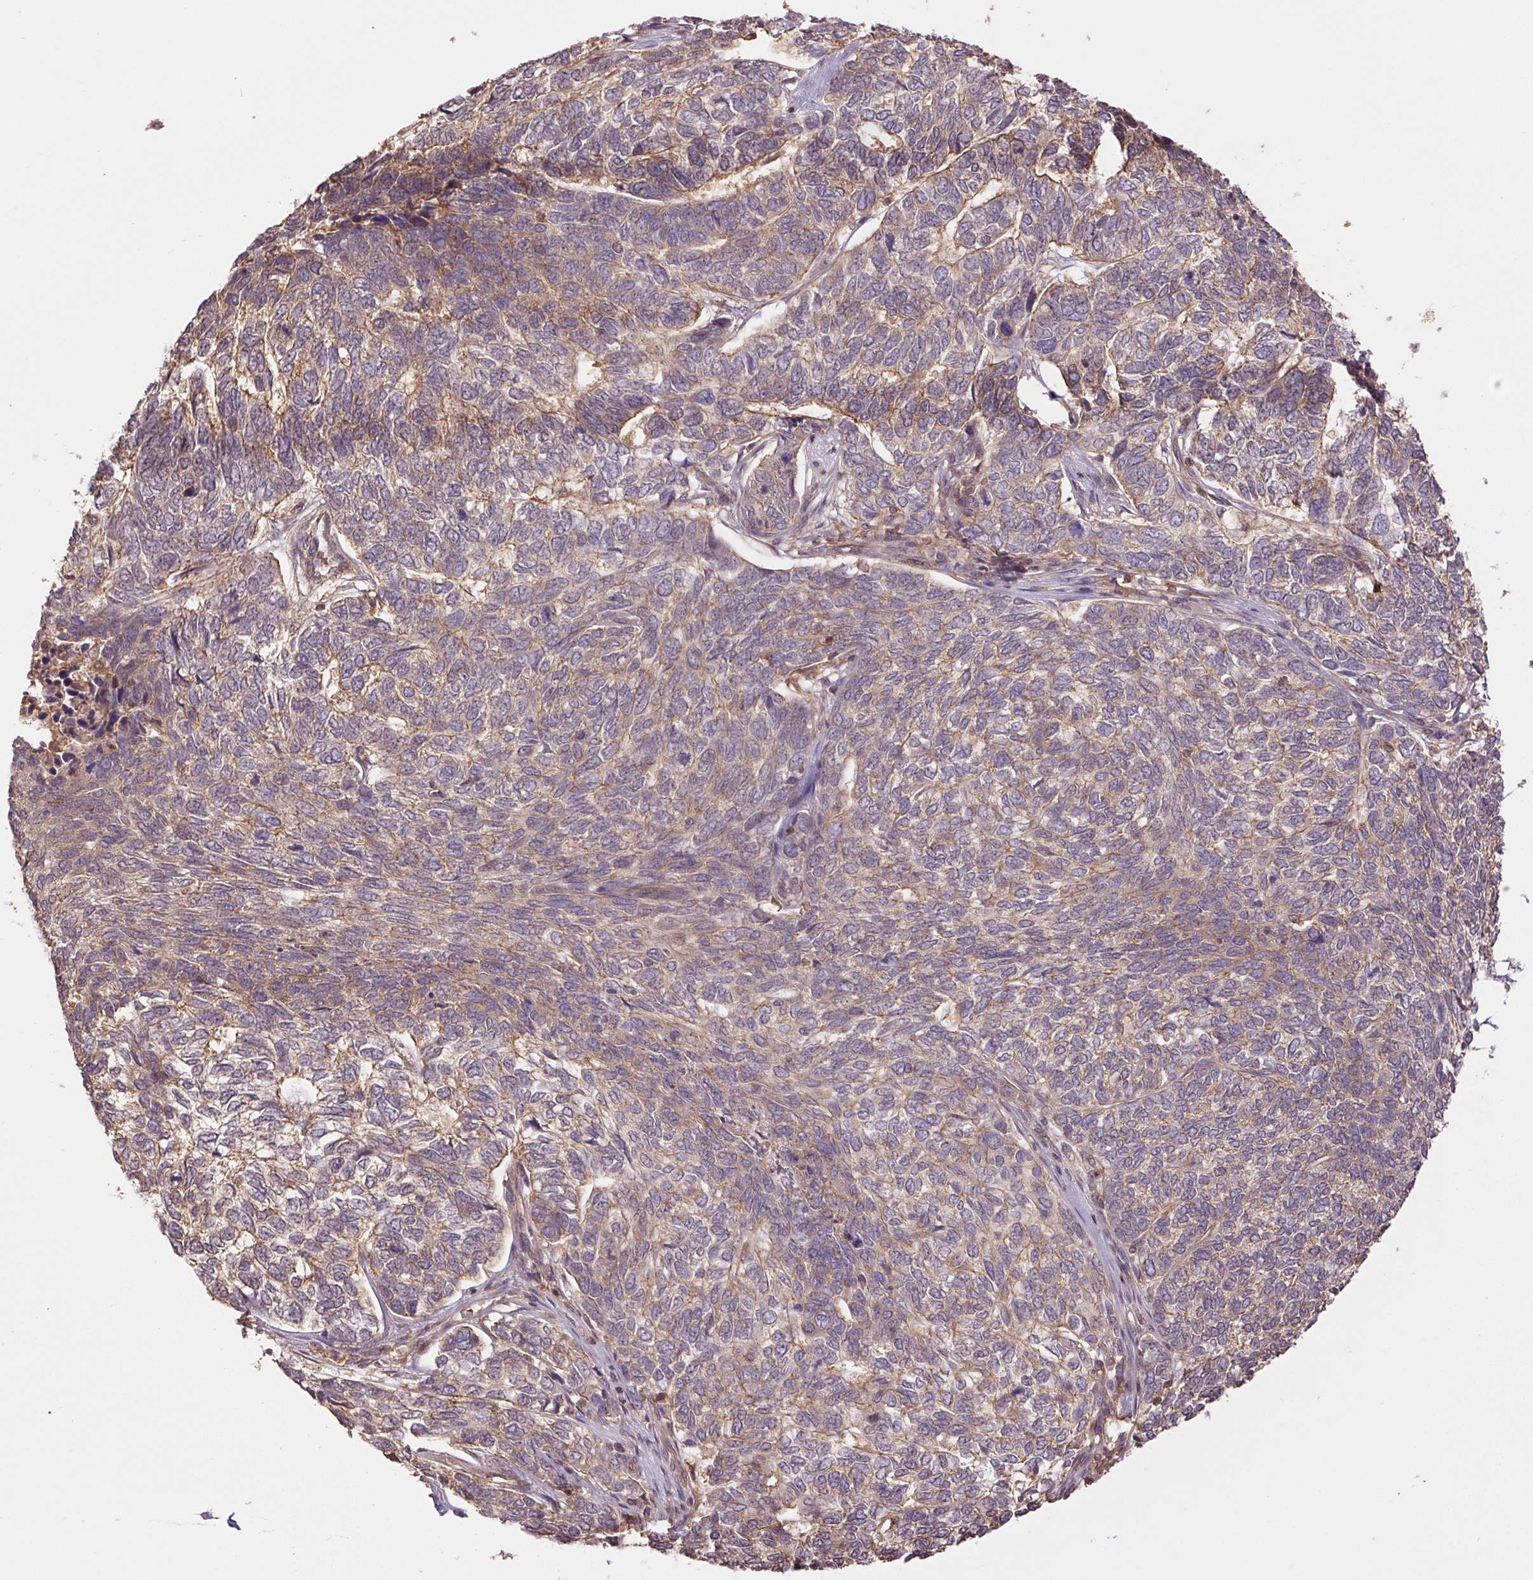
{"staining": {"intensity": "weak", "quantity": "25%-75%", "location": "cytoplasmic/membranous"}, "tissue": "skin cancer", "cell_type": "Tumor cells", "image_type": "cancer", "snomed": [{"axis": "morphology", "description": "Basal cell carcinoma"}, {"axis": "topography", "description": "Skin"}], "caption": "High-magnification brightfield microscopy of skin basal cell carcinoma stained with DAB (brown) and counterstained with hematoxylin (blue). tumor cells exhibit weak cytoplasmic/membranous positivity is seen in about25%-75% of cells.", "gene": "TUBA3D", "patient": {"sex": "female", "age": 65}}